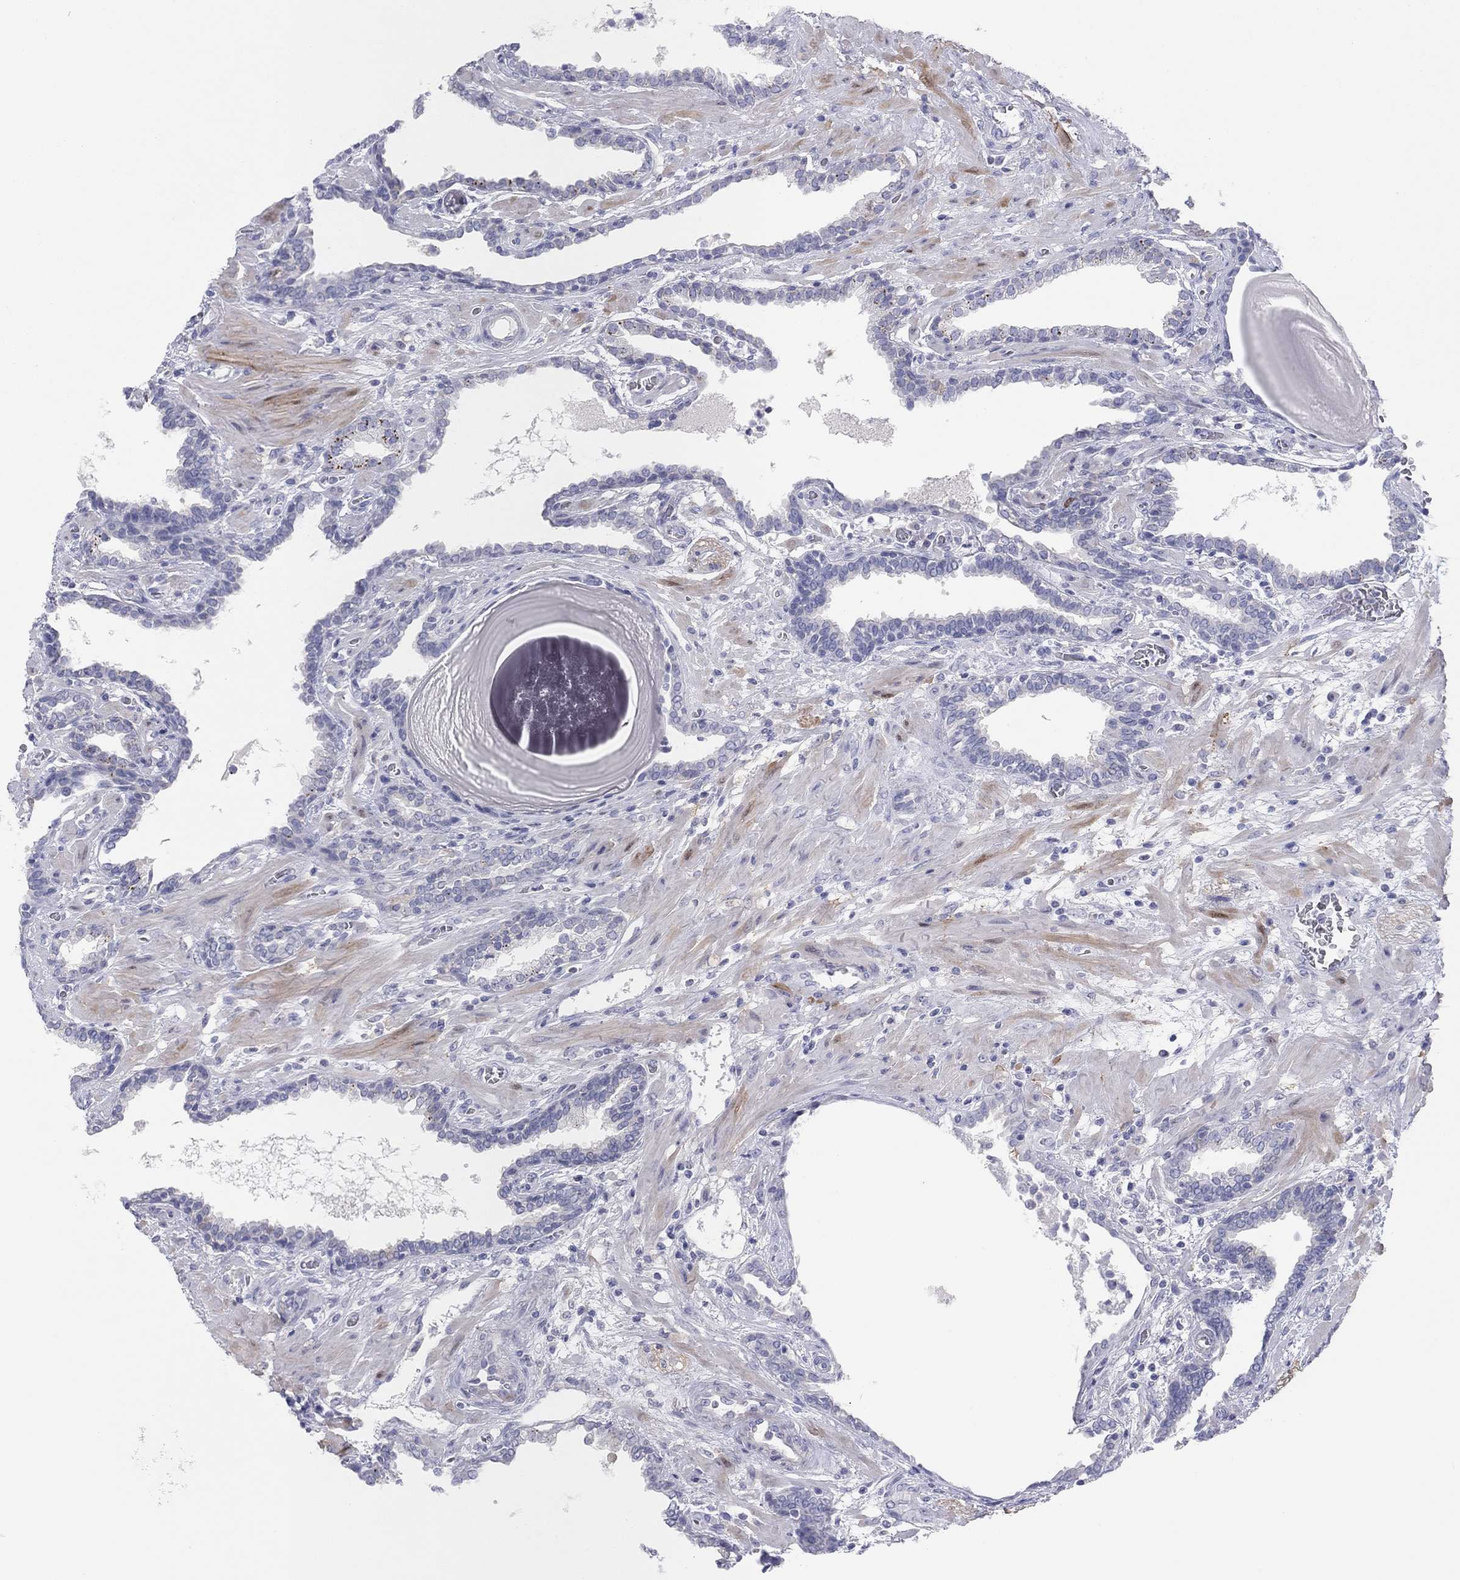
{"staining": {"intensity": "strong", "quantity": "<25%", "location": "cytoplasmic/membranous"}, "tissue": "prostate cancer", "cell_type": "Tumor cells", "image_type": "cancer", "snomed": [{"axis": "morphology", "description": "Adenocarcinoma, Low grade"}, {"axis": "topography", "description": "Prostate"}], "caption": "Immunohistochemical staining of human prostate cancer reveals strong cytoplasmic/membranous protein positivity in approximately <25% of tumor cells.", "gene": "CPNE6", "patient": {"sex": "male", "age": 69}}